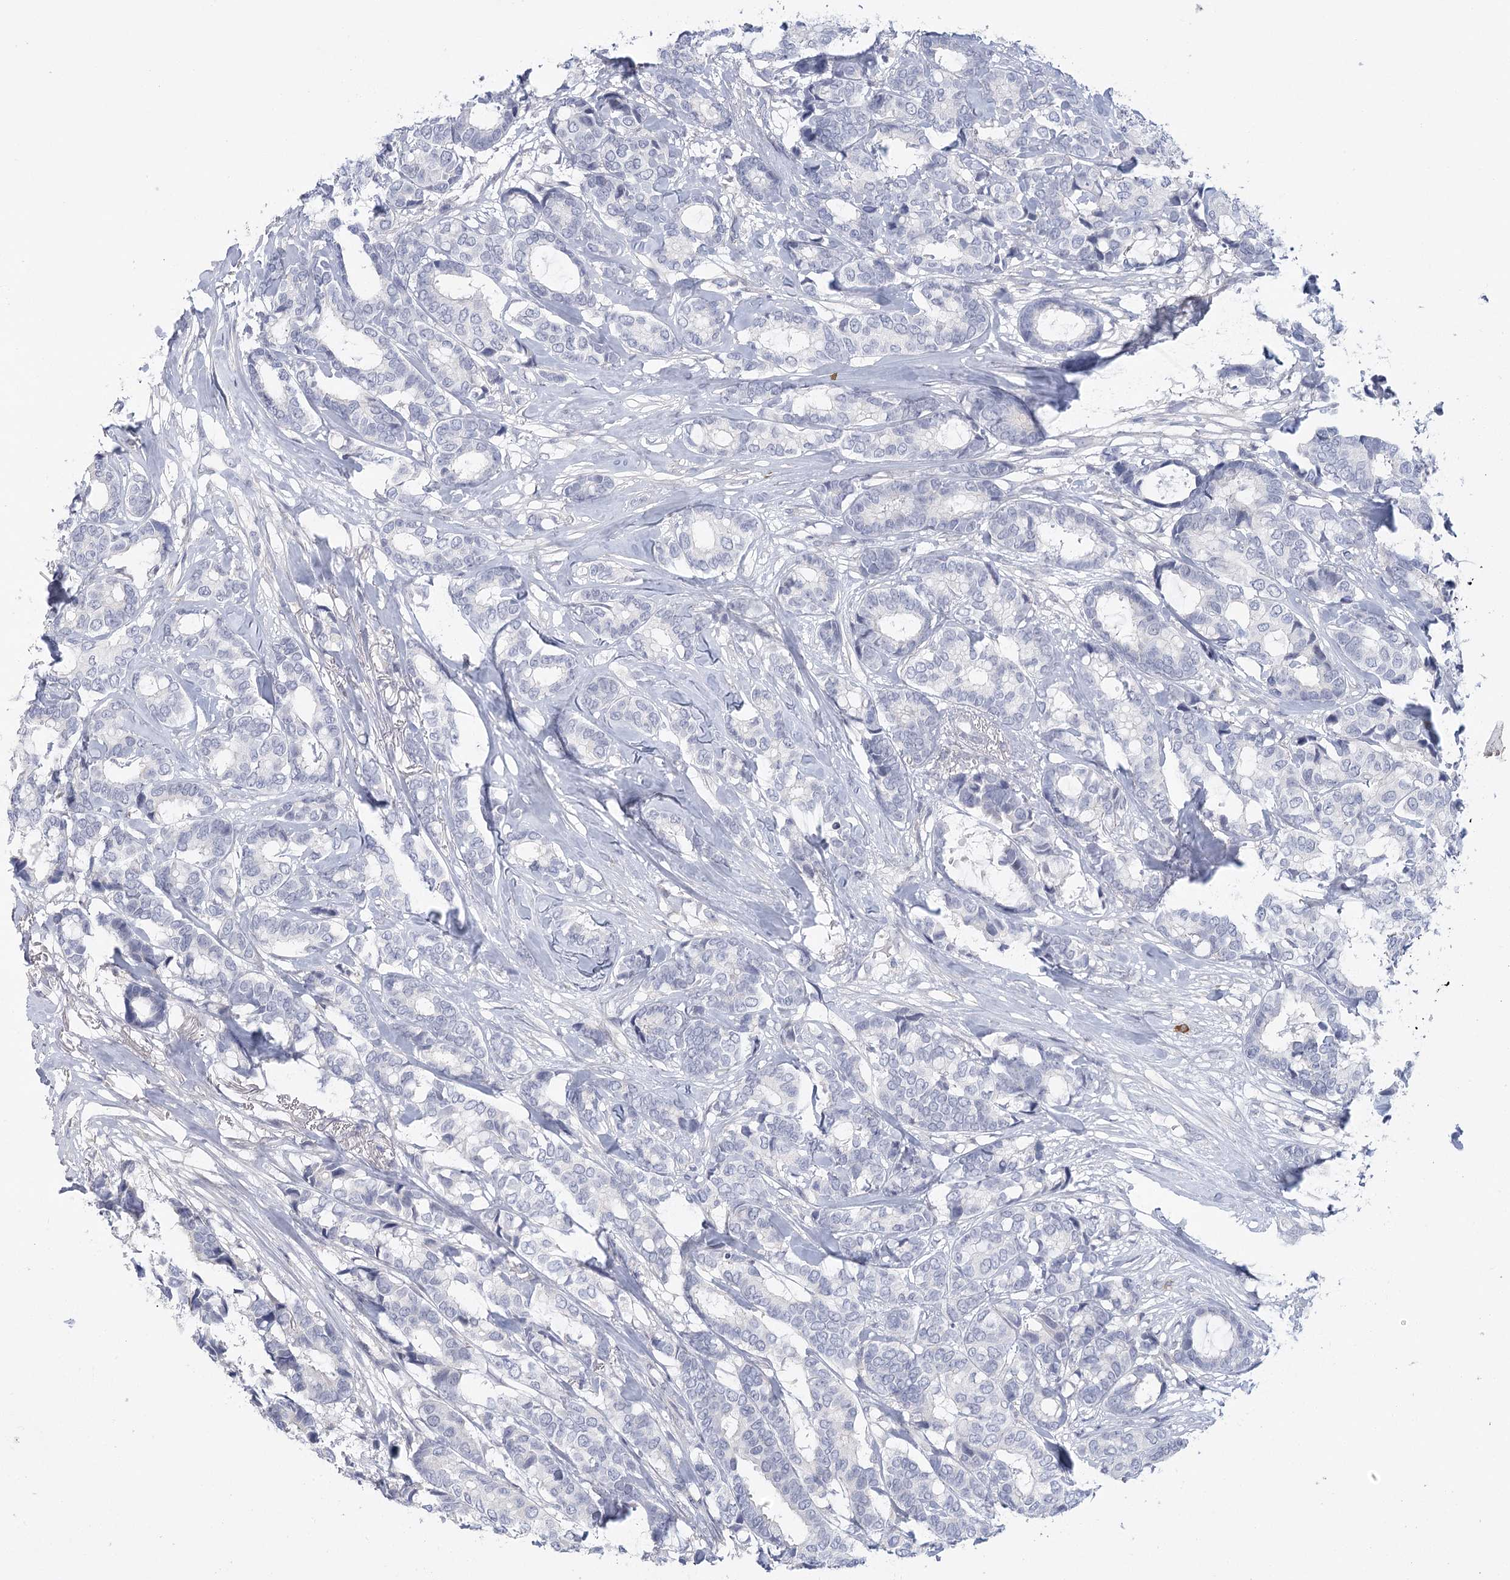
{"staining": {"intensity": "negative", "quantity": "none", "location": "none"}, "tissue": "breast cancer", "cell_type": "Tumor cells", "image_type": "cancer", "snomed": [{"axis": "morphology", "description": "Duct carcinoma"}, {"axis": "topography", "description": "Breast"}], "caption": "Histopathology image shows no significant protein expression in tumor cells of breast cancer.", "gene": "FAM76B", "patient": {"sex": "female", "age": 87}}